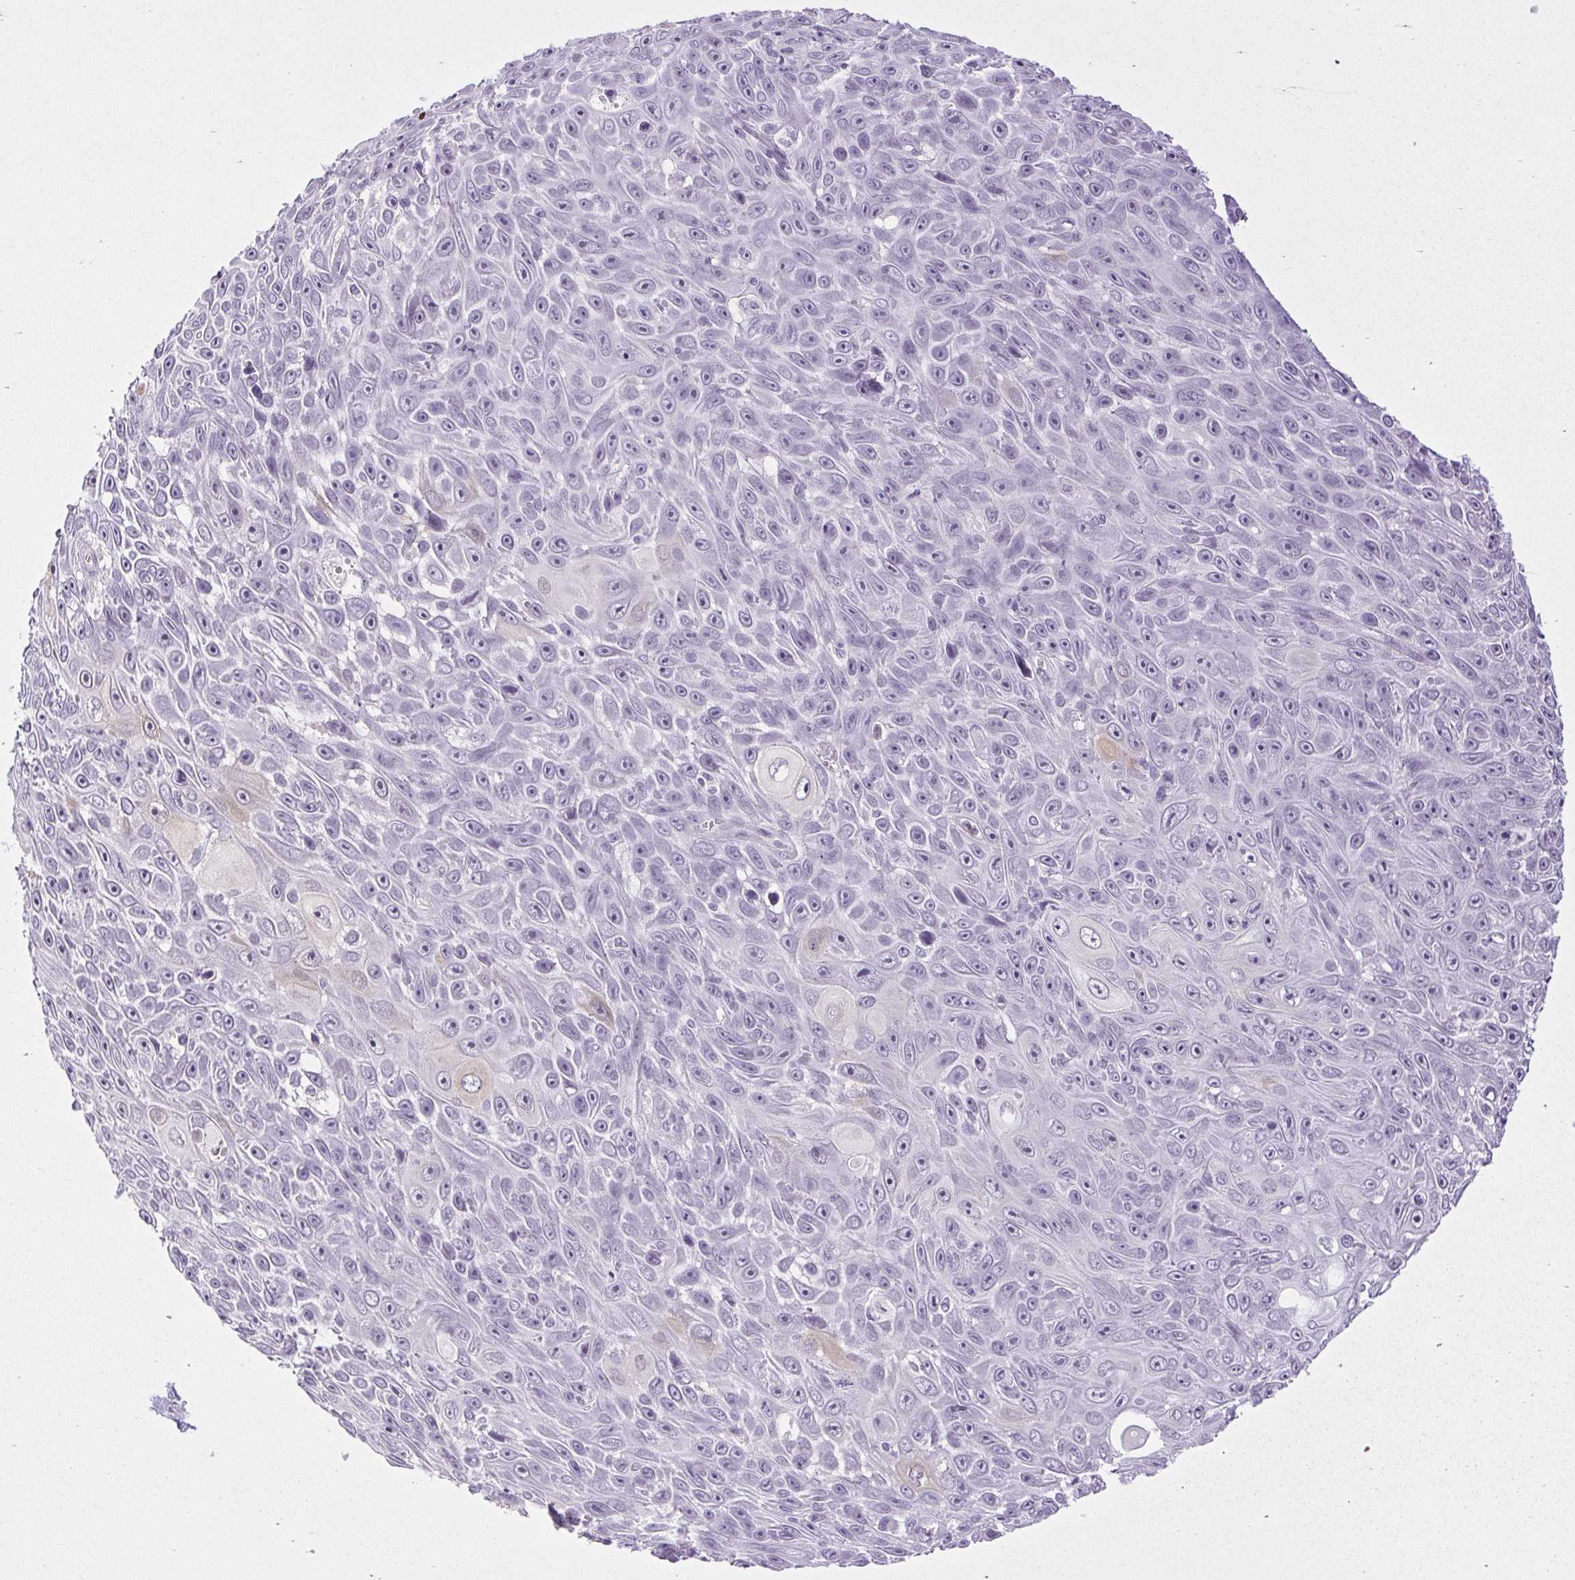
{"staining": {"intensity": "negative", "quantity": "none", "location": "none"}, "tissue": "skin cancer", "cell_type": "Tumor cells", "image_type": "cancer", "snomed": [{"axis": "morphology", "description": "Squamous cell carcinoma, NOS"}, {"axis": "topography", "description": "Skin"}], "caption": "This is a photomicrograph of IHC staining of skin cancer (squamous cell carcinoma), which shows no positivity in tumor cells. (DAB (3,3'-diaminobenzidine) IHC, high magnification).", "gene": "BCAS1", "patient": {"sex": "male", "age": 82}}